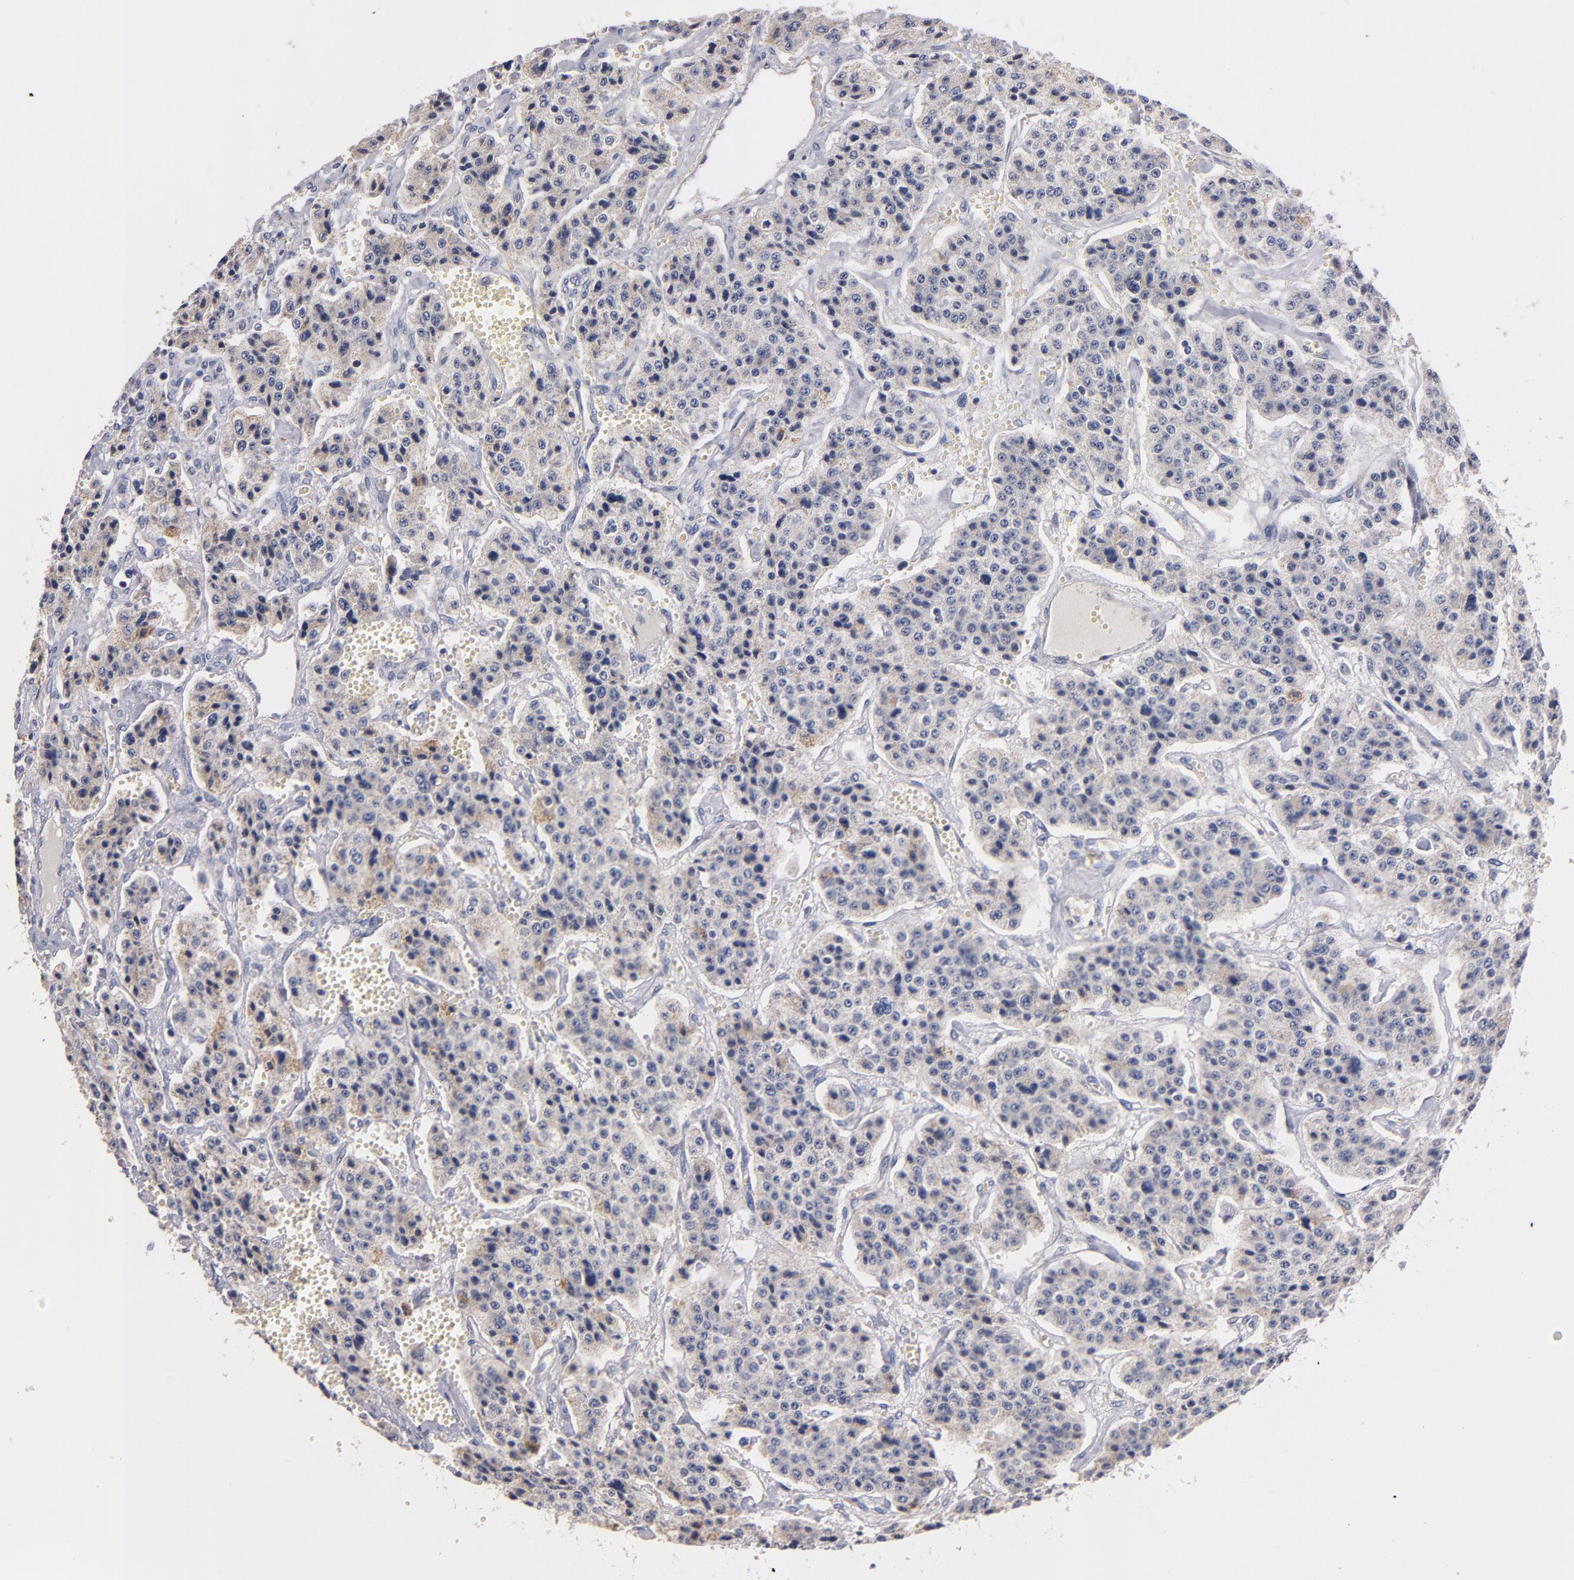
{"staining": {"intensity": "weak", "quantity": ">75%", "location": "cytoplasmic/membranous"}, "tissue": "carcinoid", "cell_type": "Tumor cells", "image_type": "cancer", "snomed": [{"axis": "morphology", "description": "Carcinoid, malignant, NOS"}, {"axis": "topography", "description": "Small intestine"}], "caption": "A photomicrograph of malignant carcinoid stained for a protein demonstrates weak cytoplasmic/membranous brown staining in tumor cells.", "gene": "CNTNAP2", "patient": {"sex": "male", "age": 52}}